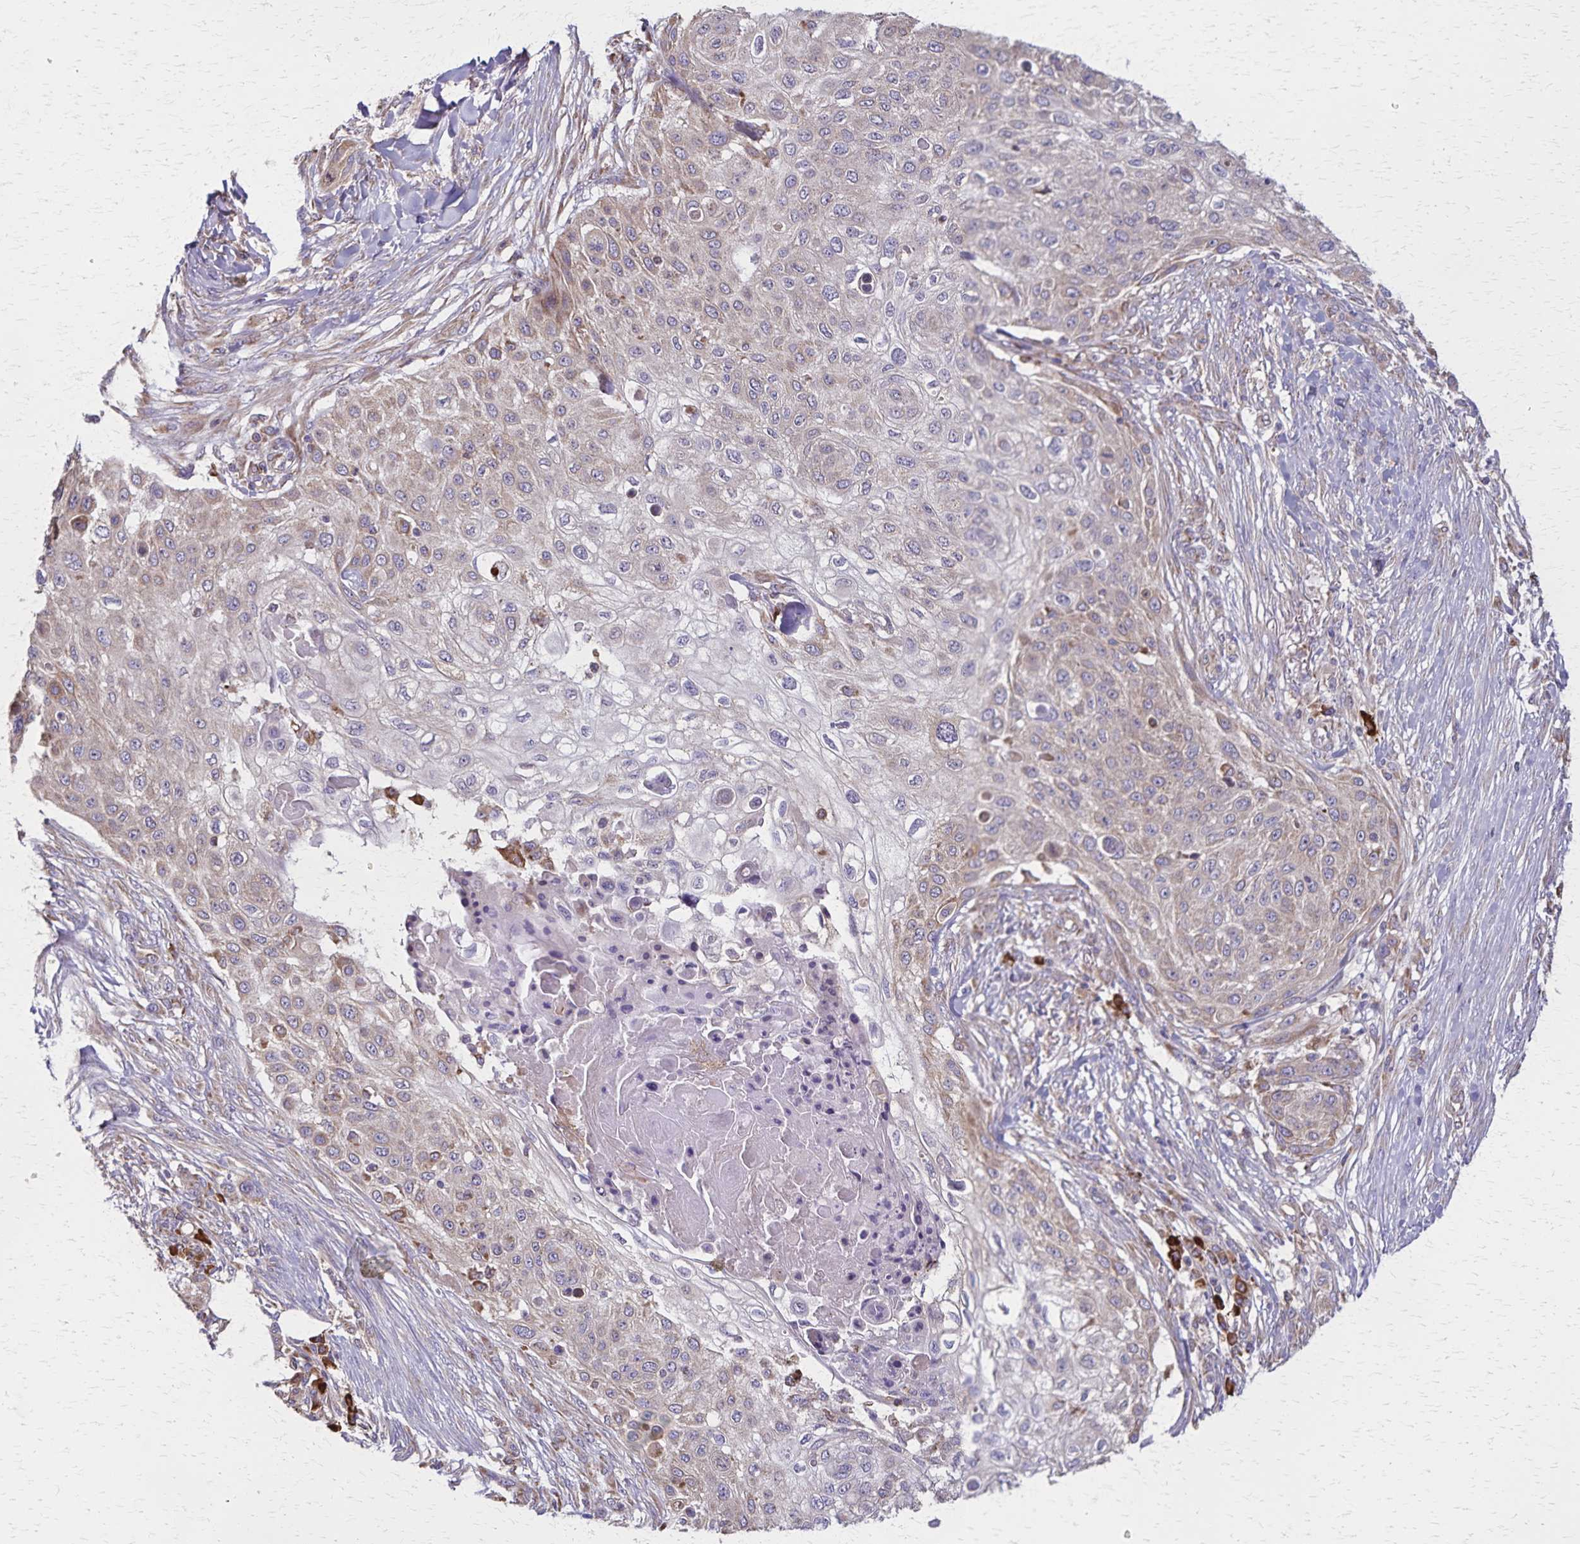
{"staining": {"intensity": "weak", "quantity": "25%-75%", "location": "cytoplasmic/membranous"}, "tissue": "skin cancer", "cell_type": "Tumor cells", "image_type": "cancer", "snomed": [{"axis": "morphology", "description": "Squamous cell carcinoma, NOS"}, {"axis": "topography", "description": "Skin"}], "caption": "Weak cytoplasmic/membranous positivity for a protein is present in about 25%-75% of tumor cells of skin cancer (squamous cell carcinoma) using immunohistochemistry (IHC).", "gene": "RNF10", "patient": {"sex": "female", "age": 87}}